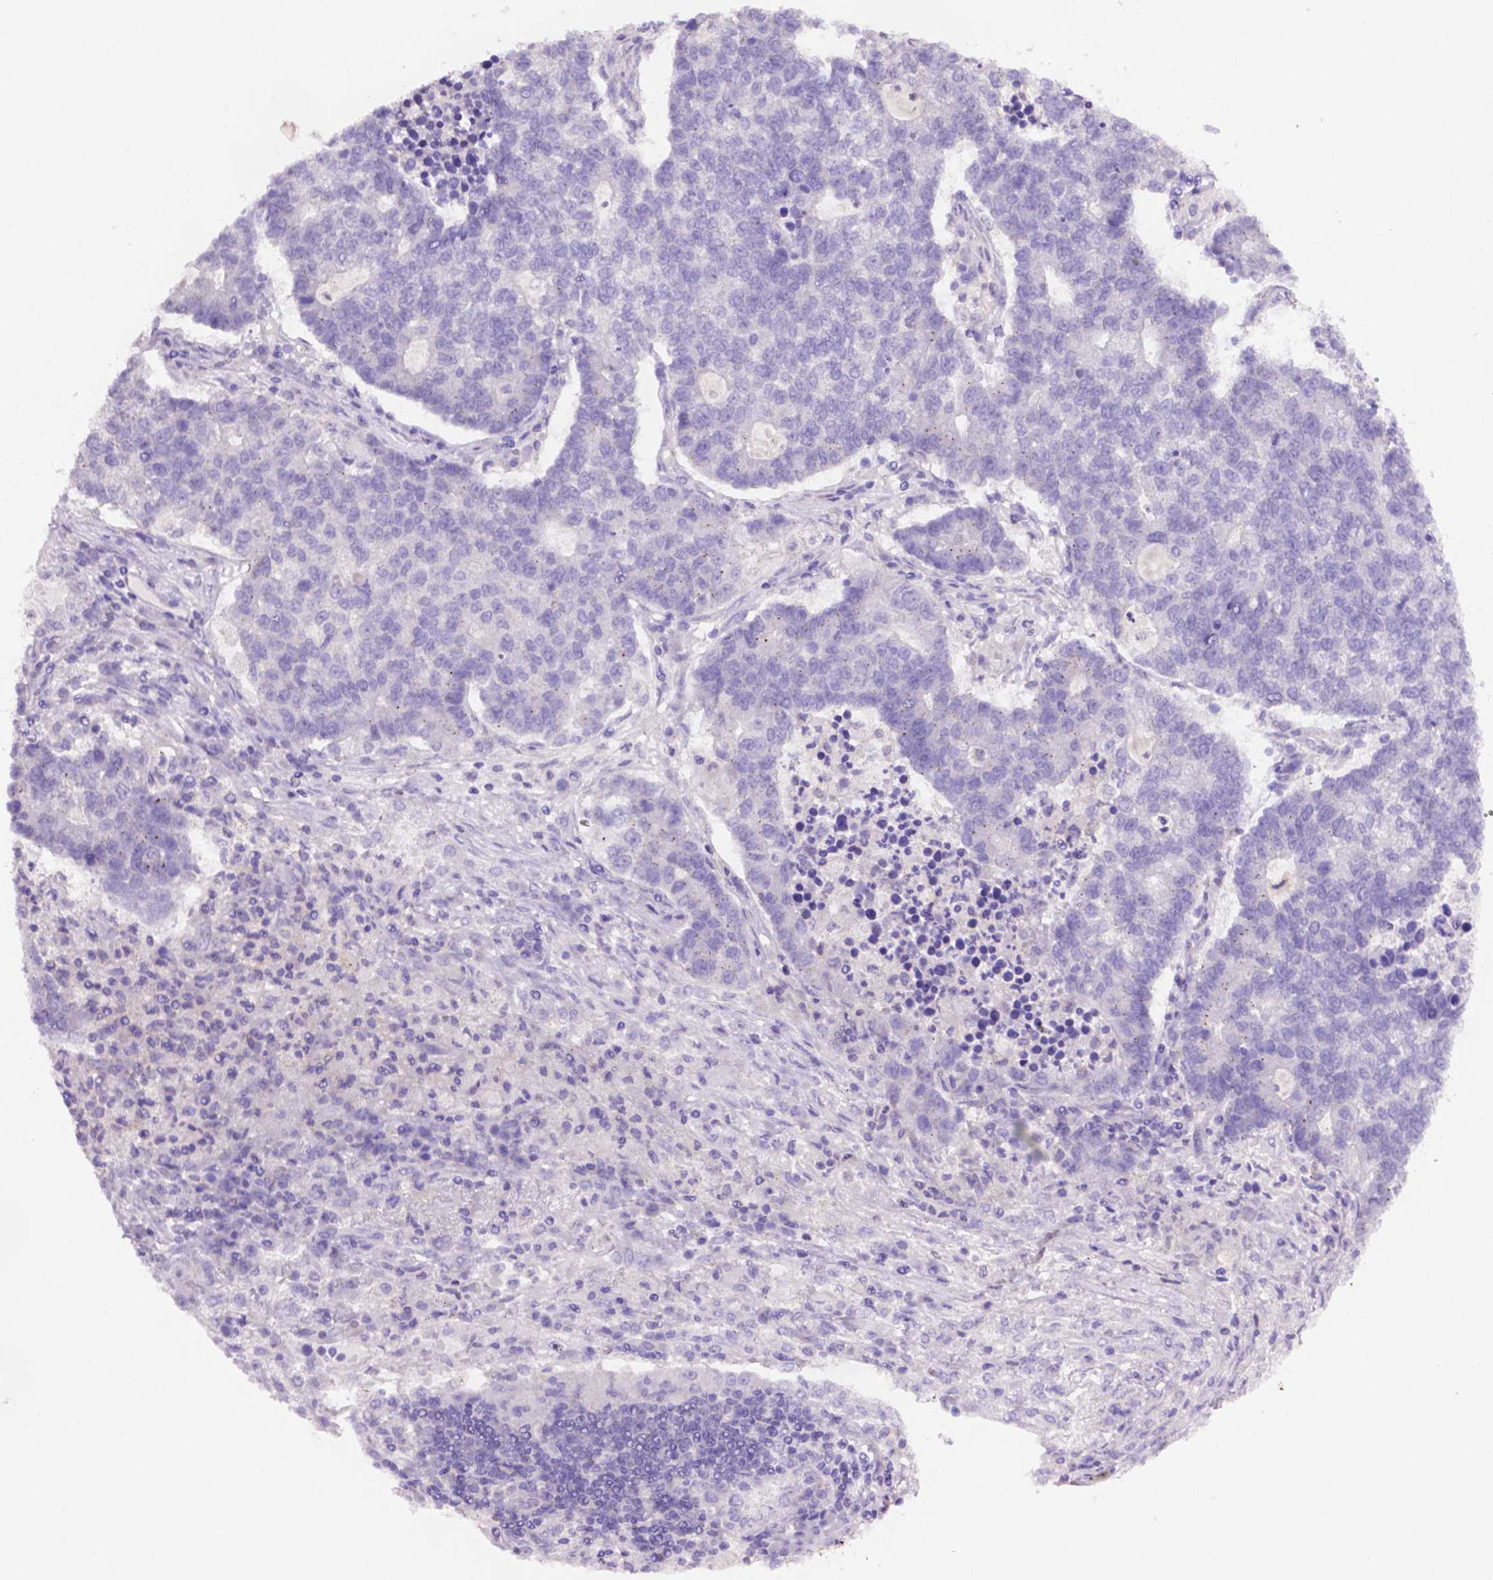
{"staining": {"intensity": "negative", "quantity": "none", "location": "none"}, "tissue": "lung cancer", "cell_type": "Tumor cells", "image_type": "cancer", "snomed": [{"axis": "morphology", "description": "Adenocarcinoma, NOS"}, {"axis": "topography", "description": "Lung"}], "caption": "The immunohistochemistry (IHC) image has no significant positivity in tumor cells of lung adenocarcinoma tissue. (Stains: DAB (3,3'-diaminobenzidine) IHC with hematoxylin counter stain, Microscopy: brightfield microscopy at high magnification).", "gene": "PRPS2", "patient": {"sex": "male", "age": 57}}